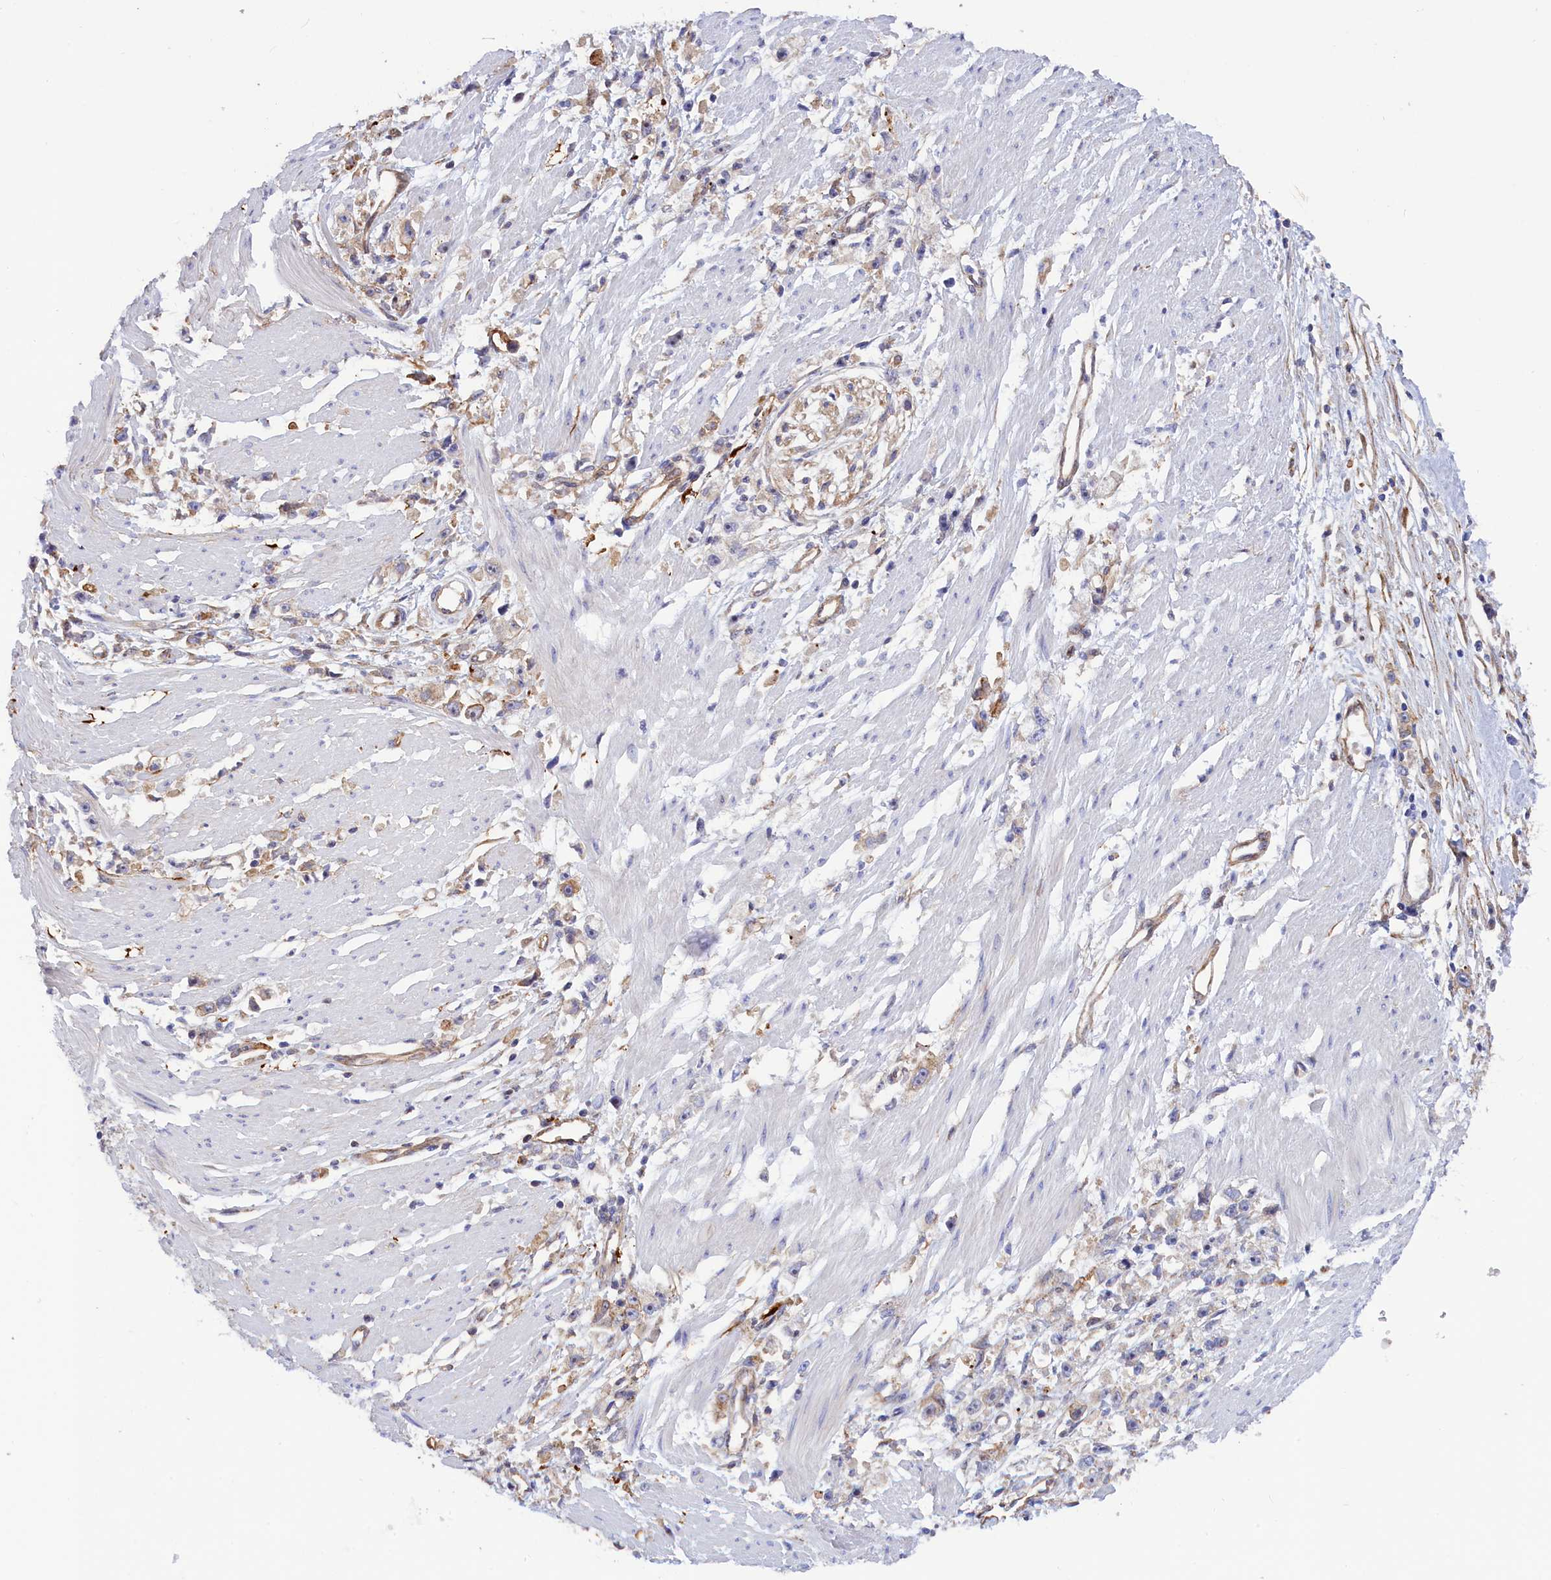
{"staining": {"intensity": "weak", "quantity": "<25%", "location": "cytoplasmic/membranous"}, "tissue": "stomach cancer", "cell_type": "Tumor cells", "image_type": "cancer", "snomed": [{"axis": "morphology", "description": "Adenocarcinoma, NOS"}, {"axis": "topography", "description": "Stomach"}], "caption": "Stomach cancer stained for a protein using immunohistochemistry (IHC) demonstrates no expression tumor cells.", "gene": "ABCC12", "patient": {"sex": "female", "age": 59}}